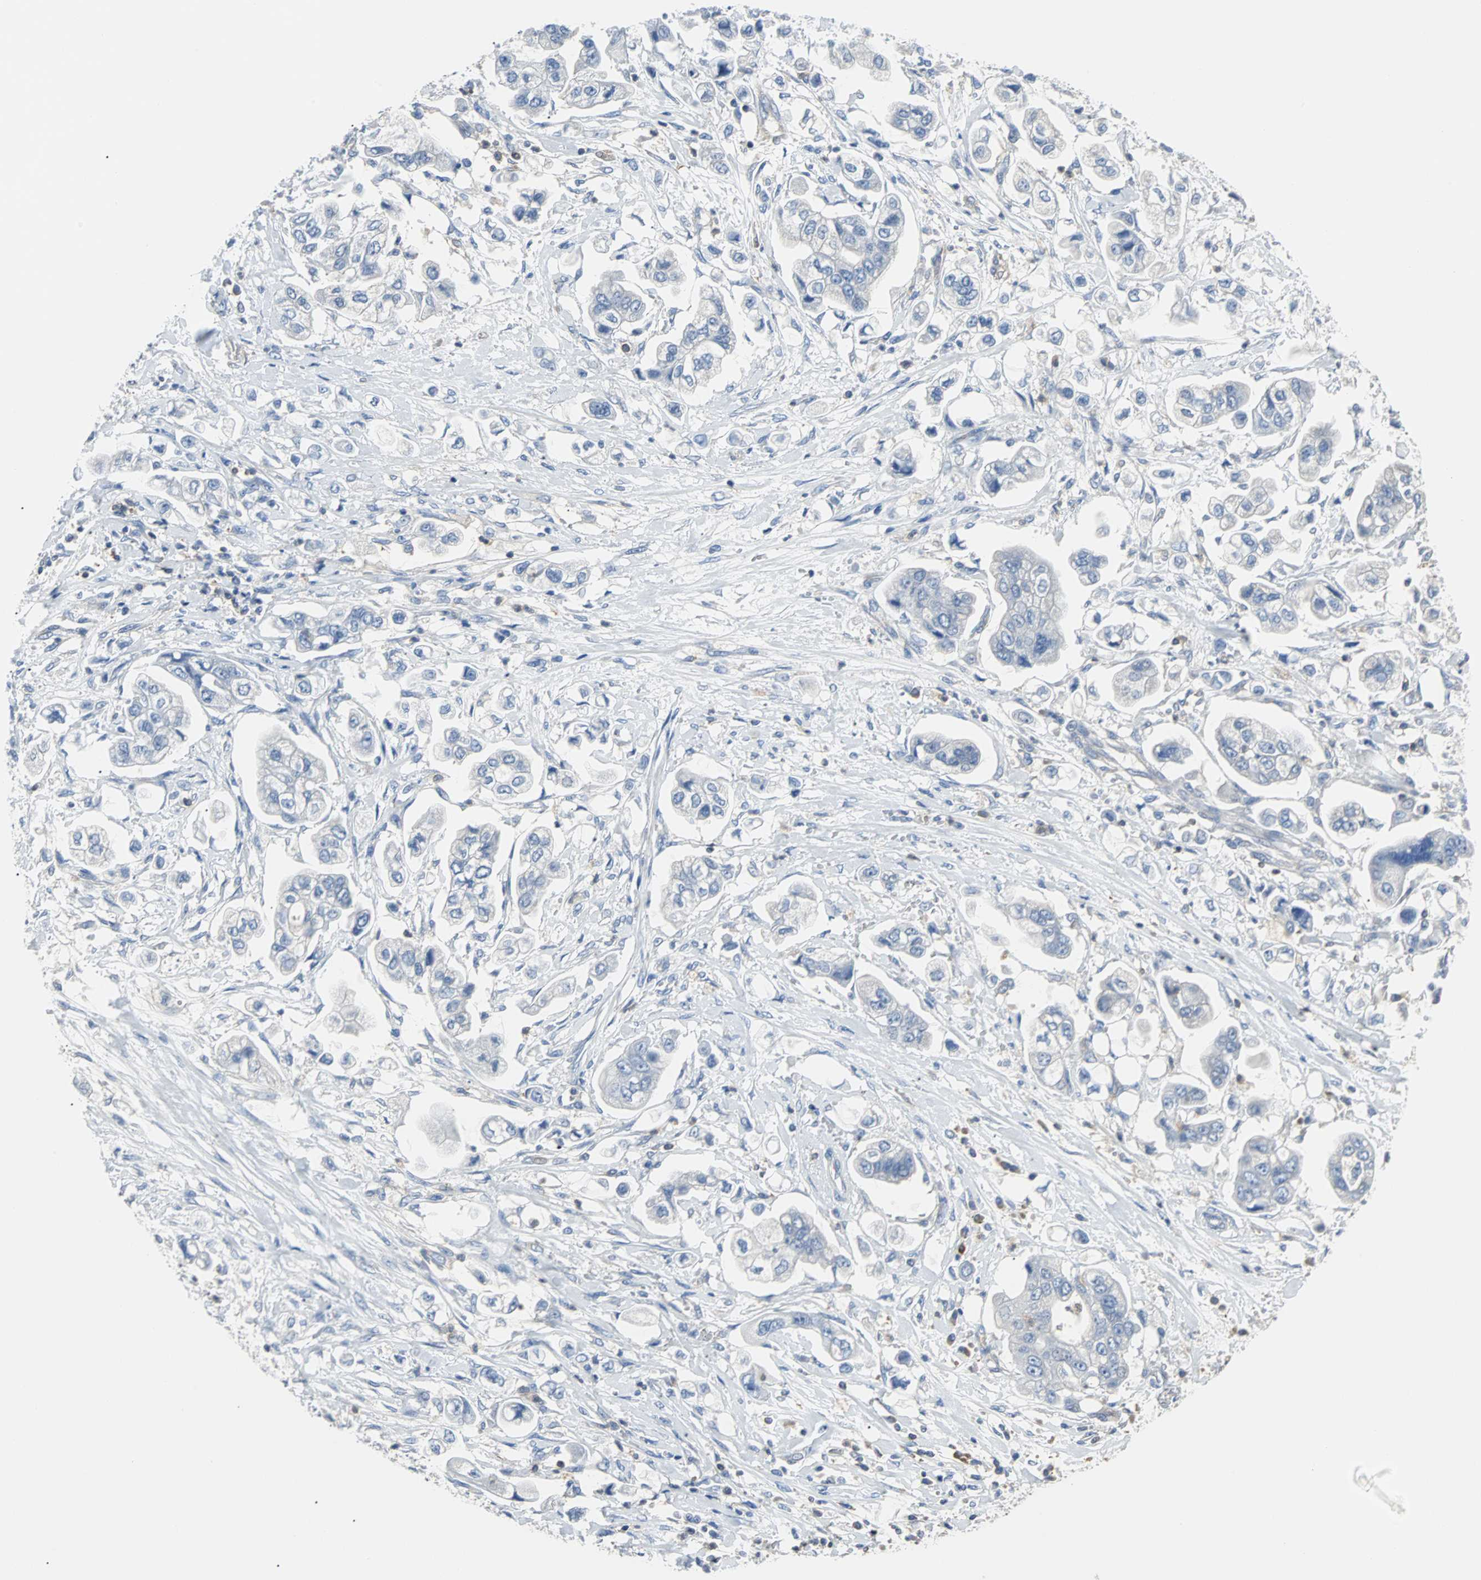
{"staining": {"intensity": "negative", "quantity": "none", "location": "none"}, "tissue": "stomach cancer", "cell_type": "Tumor cells", "image_type": "cancer", "snomed": [{"axis": "morphology", "description": "Adenocarcinoma, NOS"}, {"axis": "topography", "description": "Stomach"}], "caption": "A high-resolution photomicrograph shows immunohistochemistry staining of stomach cancer (adenocarcinoma), which exhibits no significant positivity in tumor cells.", "gene": "TSC22D4", "patient": {"sex": "male", "age": 62}}